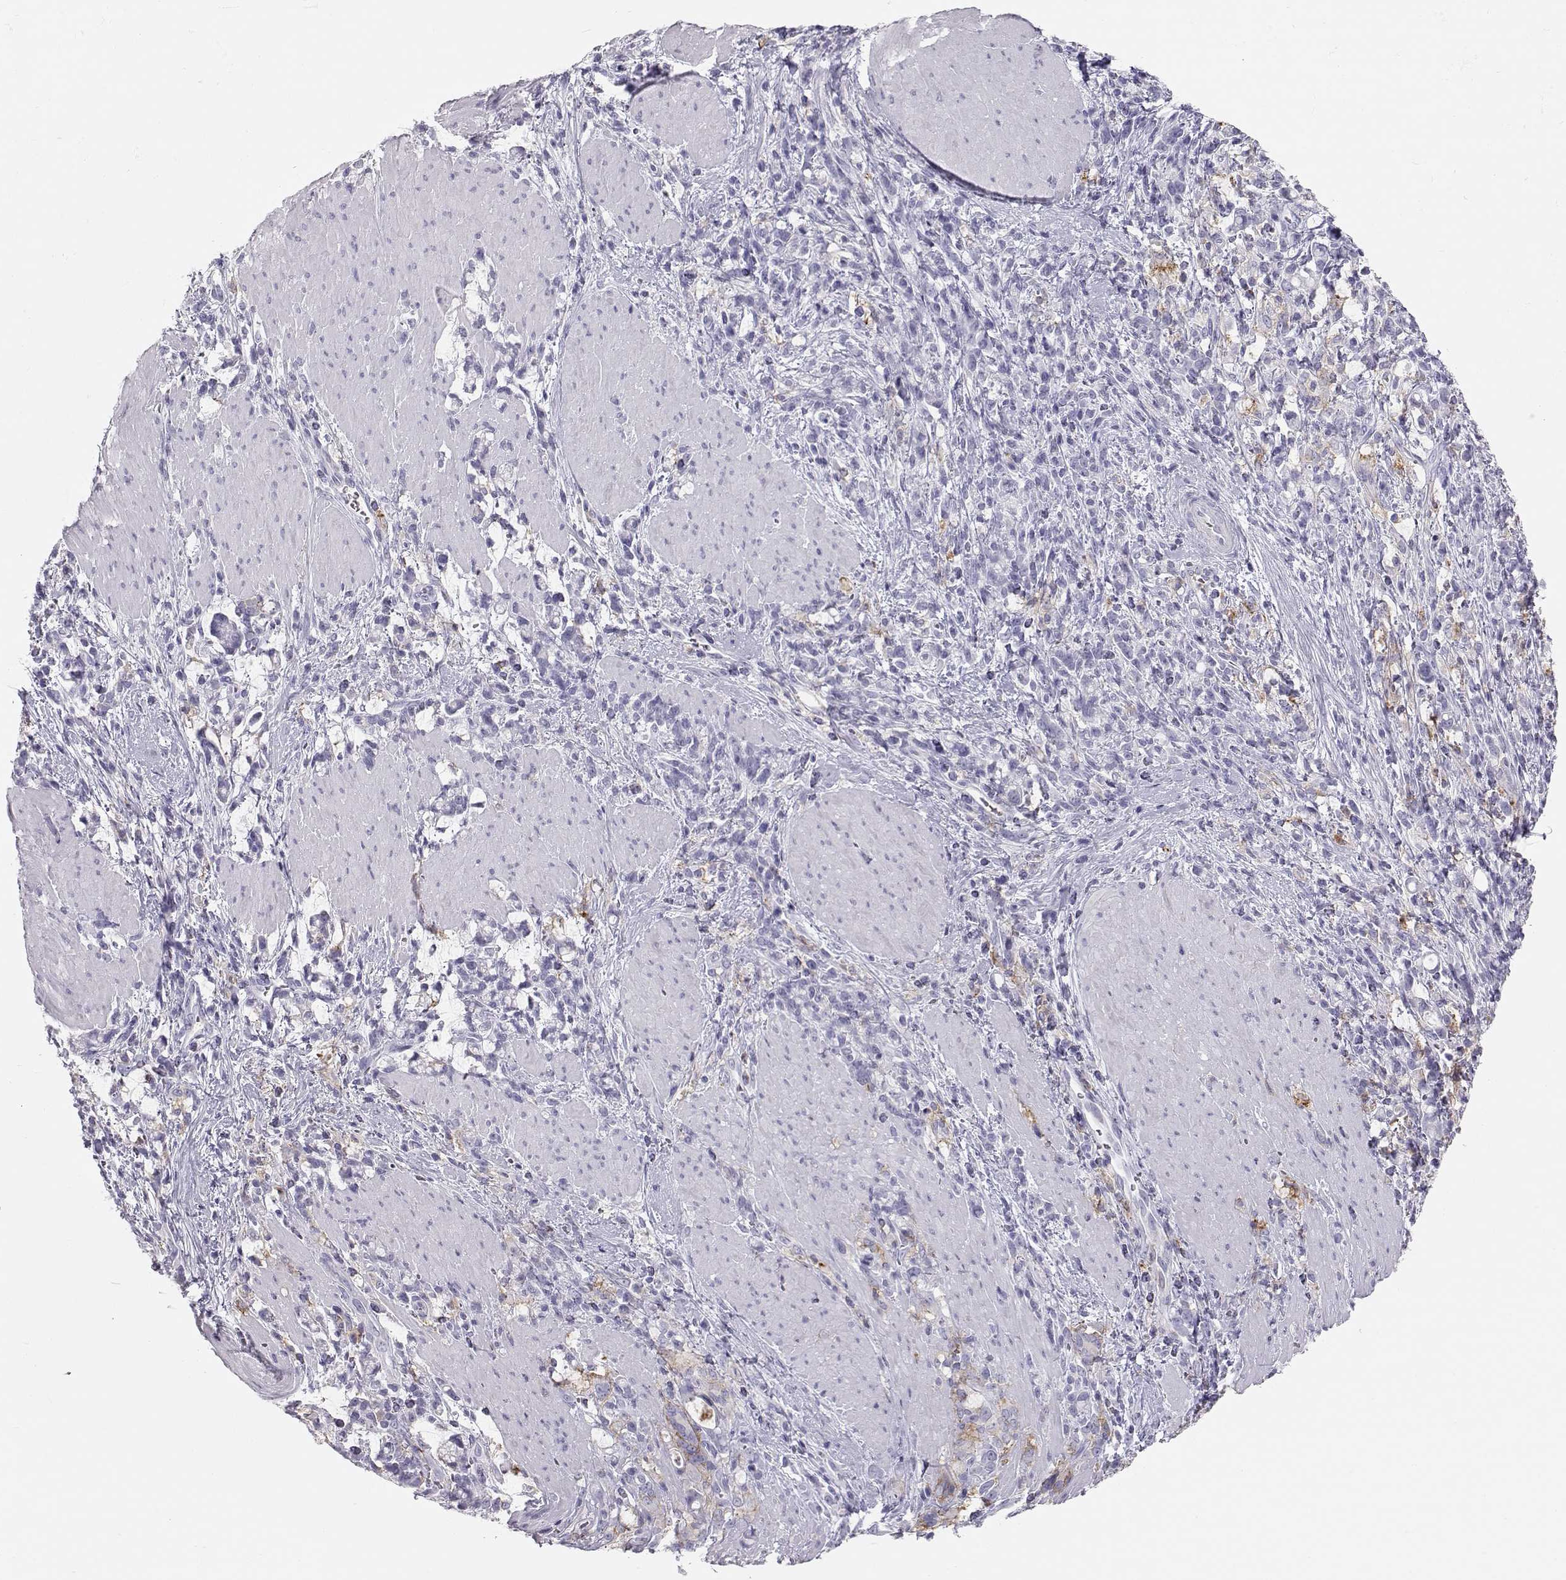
{"staining": {"intensity": "negative", "quantity": "none", "location": "none"}, "tissue": "stomach cancer", "cell_type": "Tumor cells", "image_type": "cancer", "snomed": [{"axis": "morphology", "description": "Adenocarcinoma, NOS"}, {"axis": "topography", "description": "Stomach"}], "caption": "The immunohistochemistry histopathology image has no significant staining in tumor cells of stomach cancer (adenocarcinoma) tissue.", "gene": "MIP", "patient": {"sex": "female", "age": 57}}